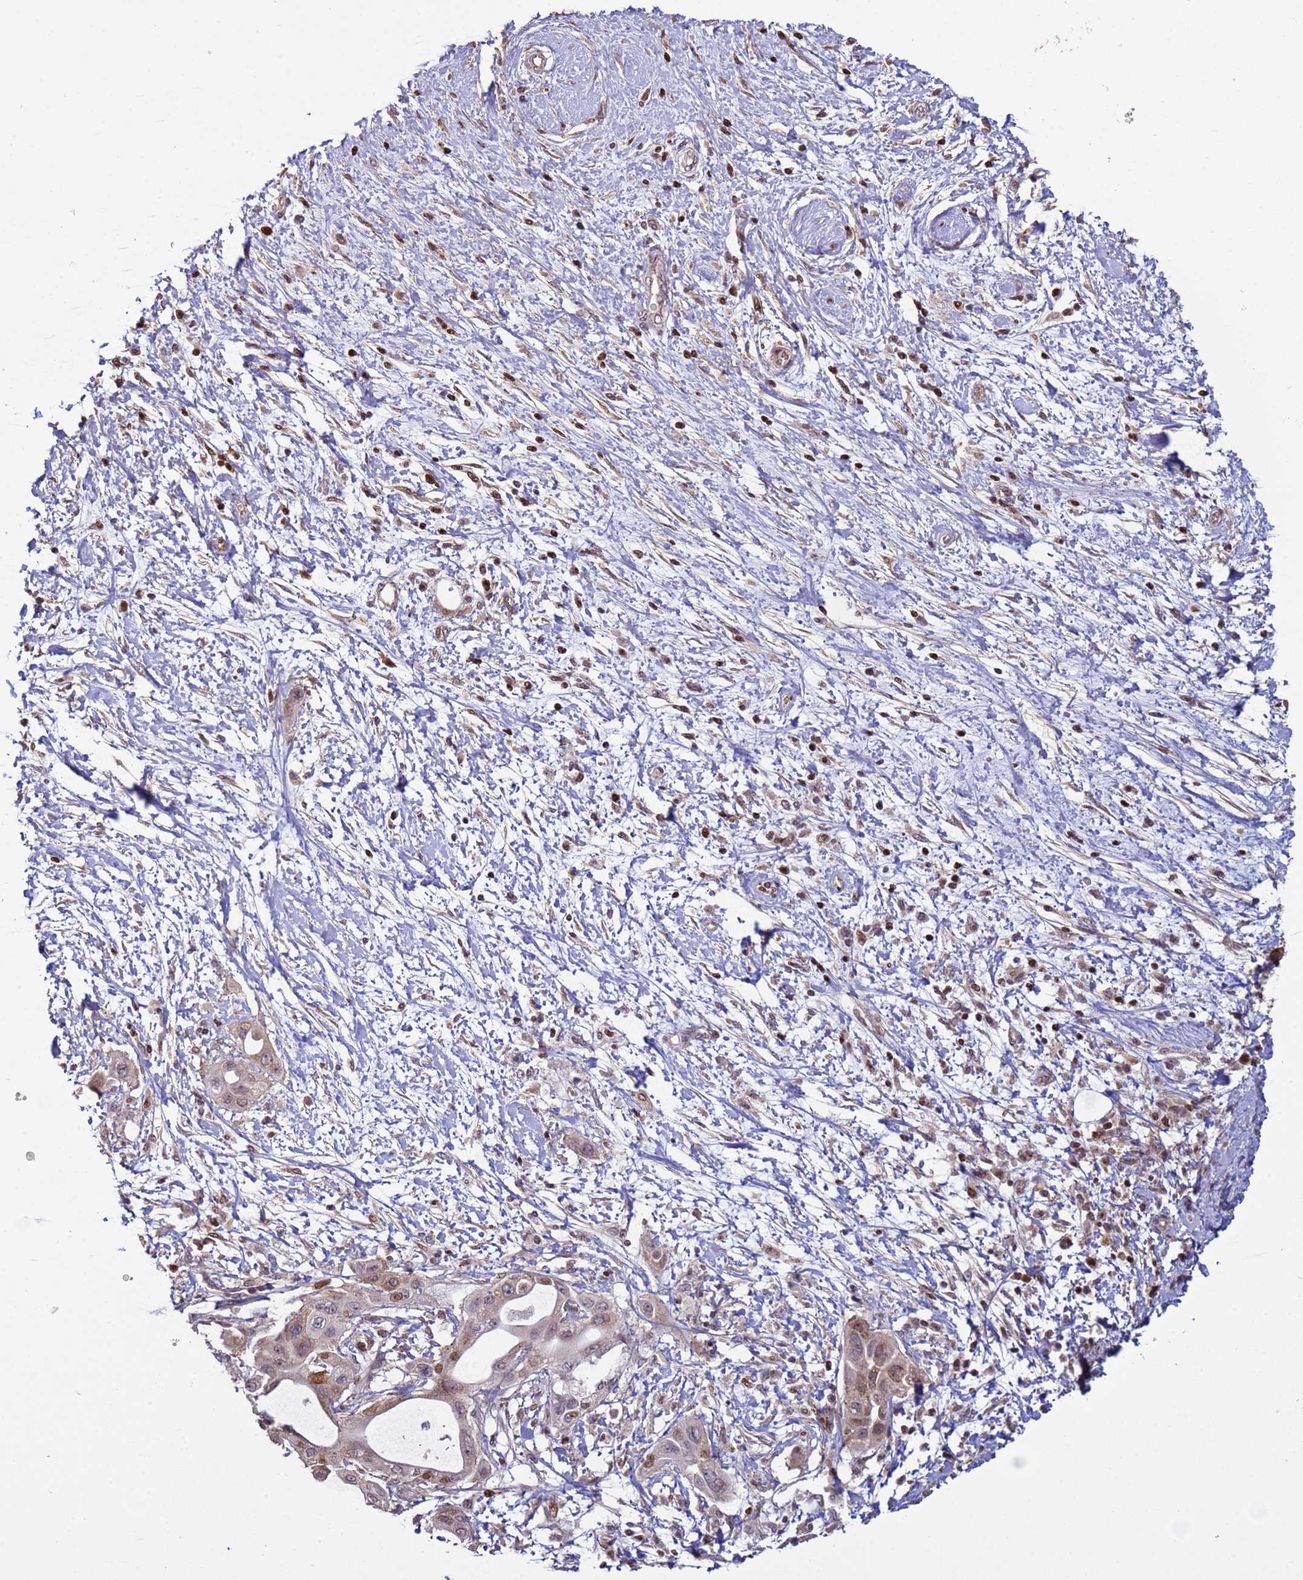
{"staining": {"intensity": "weak", "quantity": ">75%", "location": "cytoplasmic/membranous,nuclear"}, "tissue": "pancreatic cancer", "cell_type": "Tumor cells", "image_type": "cancer", "snomed": [{"axis": "morphology", "description": "Adenocarcinoma, NOS"}, {"axis": "topography", "description": "Pancreas"}], "caption": "Tumor cells exhibit weak cytoplasmic/membranous and nuclear staining in approximately >75% of cells in adenocarcinoma (pancreatic). Ihc stains the protein of interest in brown and the nuclei are stained blue.", "gene": "HGH1", "patient": {"sex": "male", "age": 68}}